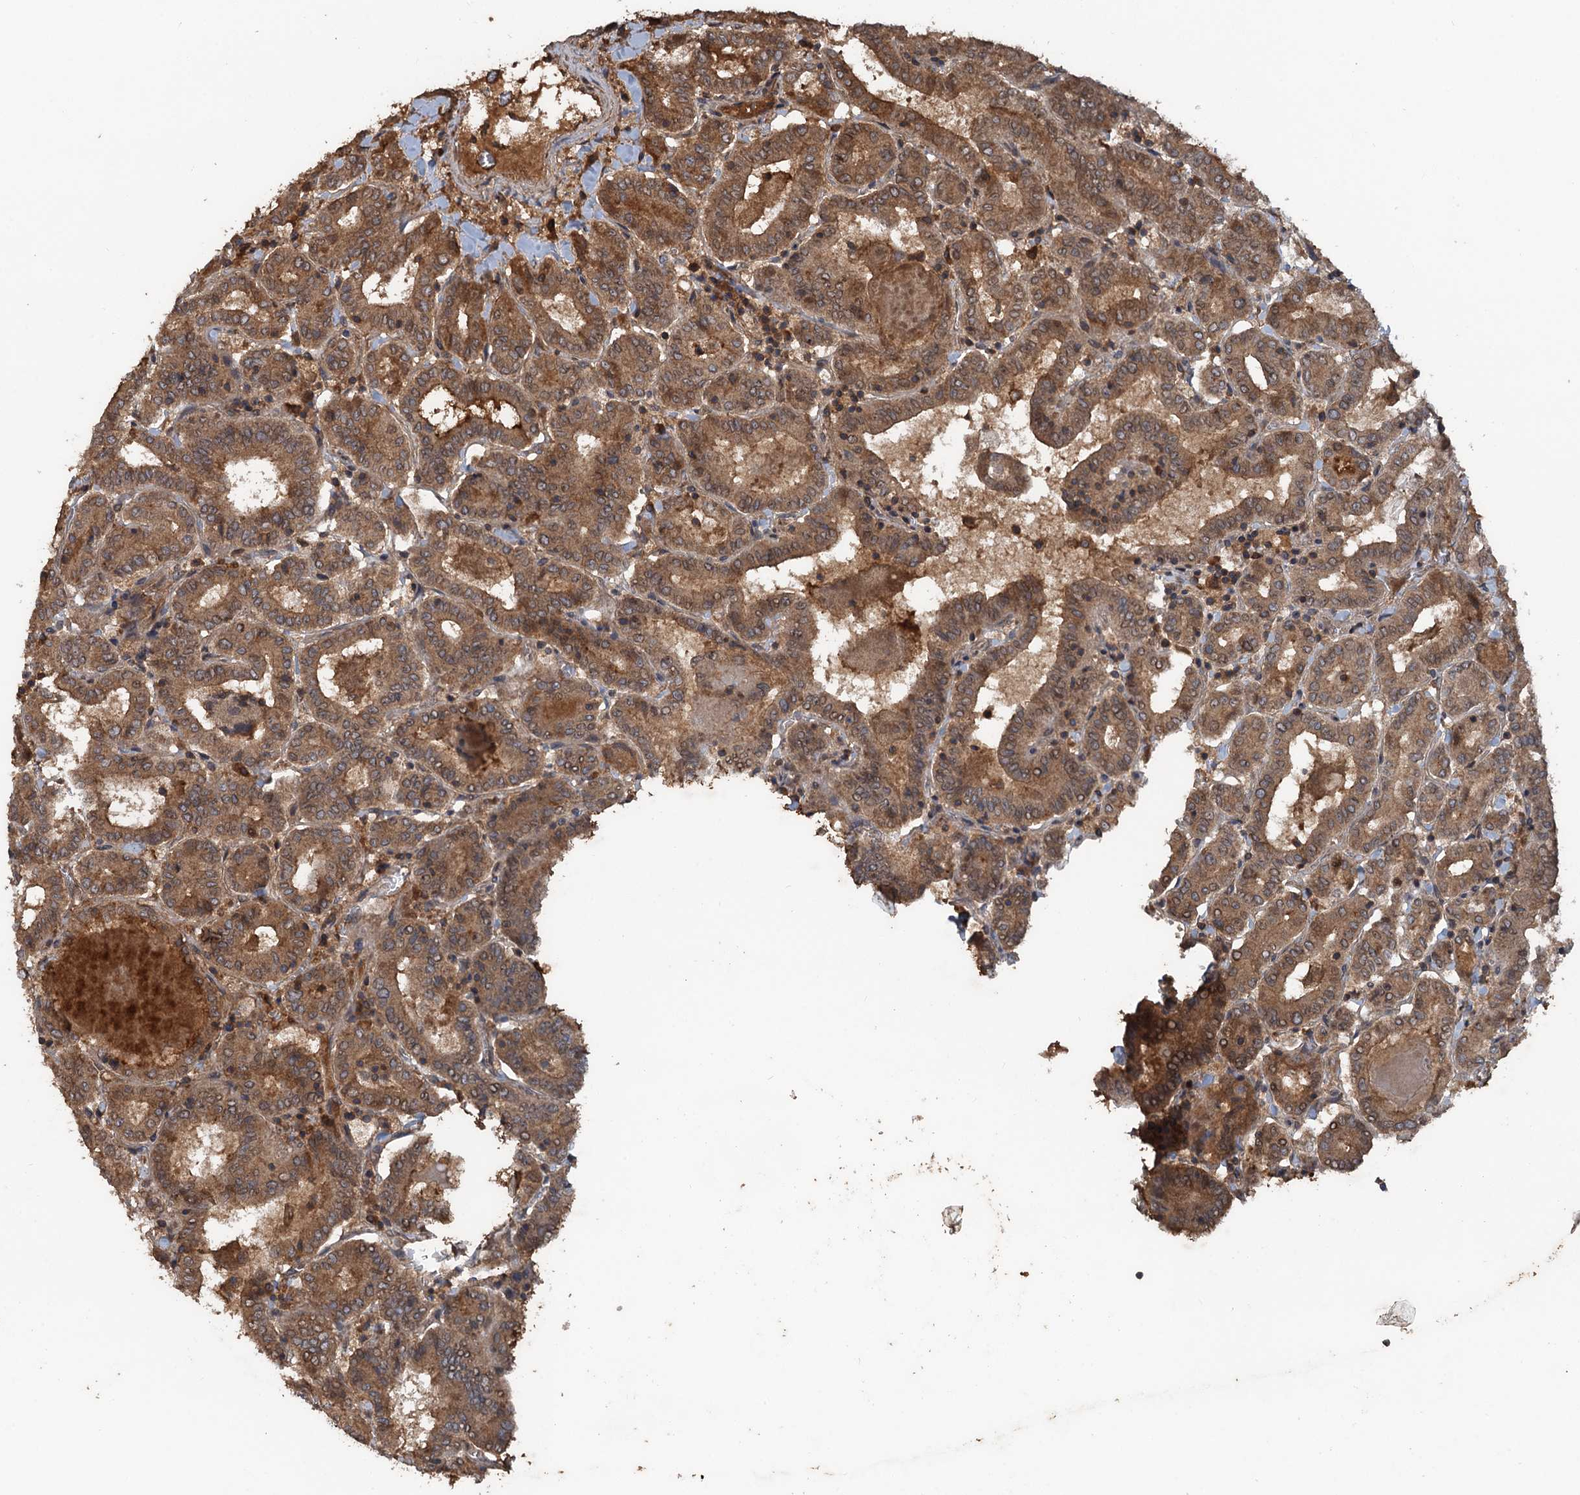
{"staining": {"intensity": "moderate", "quantity": ">75%", "location": "cytoplasmic/membranous"}, "tissue": "thyroid cancer", "cell_type": "Tumor cells", "image_type": "cancer", "snomed": [{"axis": "morphology", "description": "Papillary adenocarcinoma, NOS"}, {"axis": "topography", "description": "Thyroid gland"}], "caption": "Immunohistochemistry (IHC) (DAB) staining of human thyroid cancer exhibits moderate cytoplasmic/membranous protein positivity in approximately >75% of tumor cells.", "gene": "GLE1", "patient": {"sex": "female", "age": 72}}